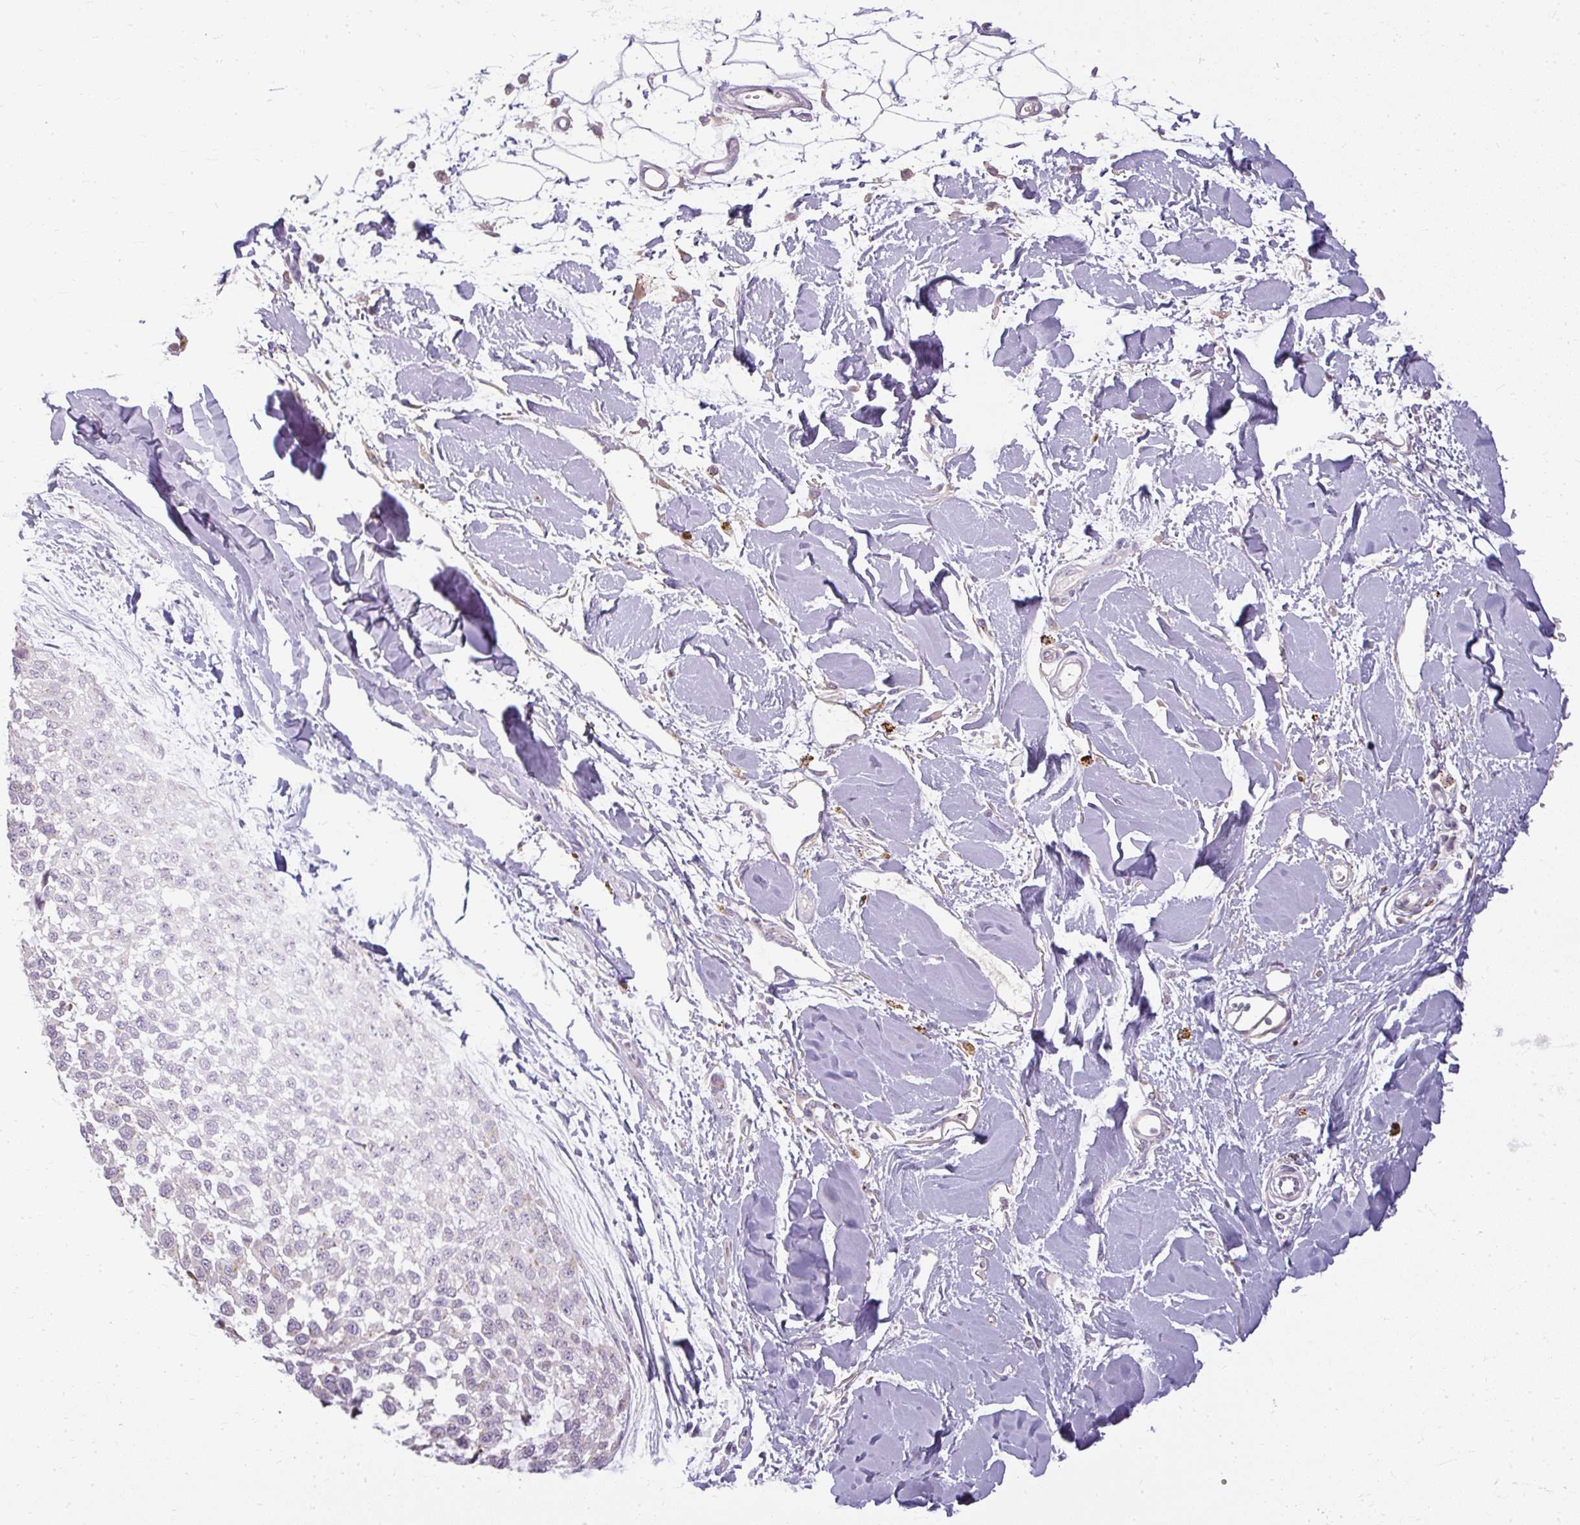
{"staining": {"intensity": "negative", "quantity": "none", "location": "none"}, "tissue": "melanoma", "cell_type": "Tumor cells", "image_type": "cancer", "snomed": [{"axis": "morphology", "description": "Malignant melanoma, NOS"}, {"axis": "topography", "description": "Skin"}], "caption": "DAB immunohistochemical staining of human melanoma shows no significant expression in tumor cells.", "gene": "ZFYVE26", "patient": {"sex": "male", "age": 62}}